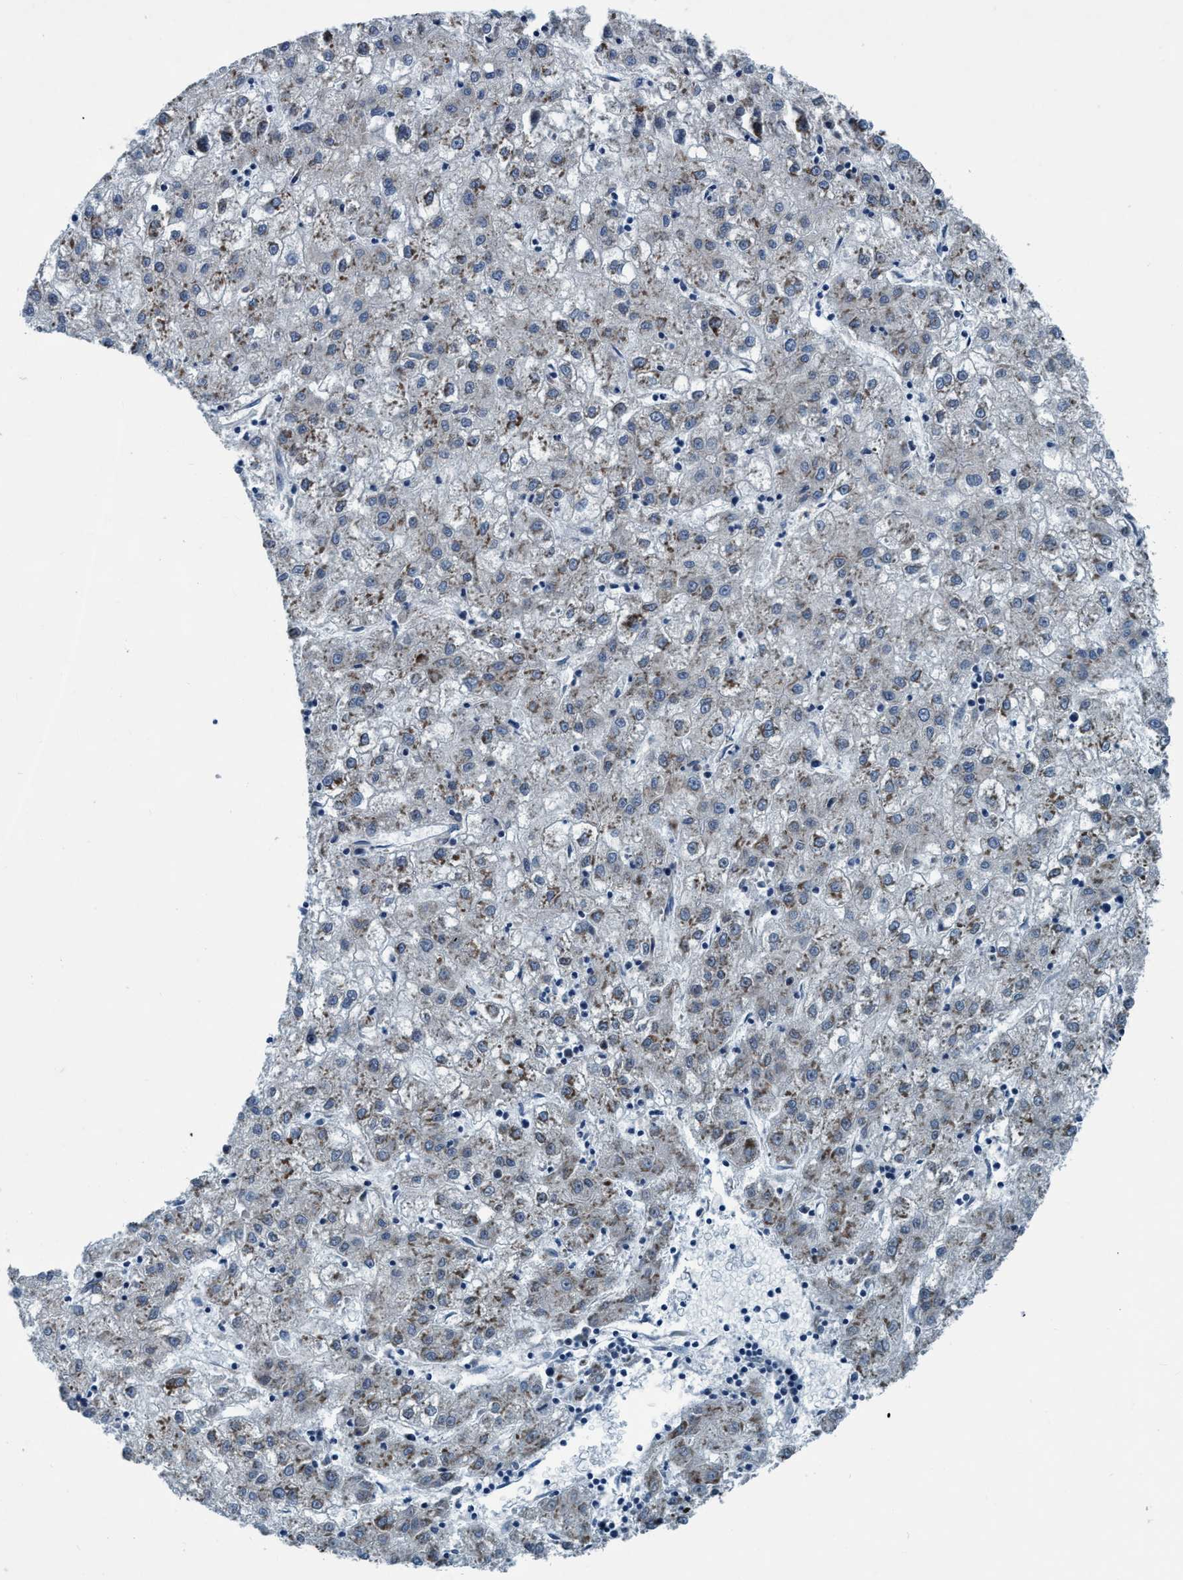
{"staining": {"intensity": "weak", "quantity": "<25%", "location": "cytoplasmic/membranous"}, "tissue": "liver cancer", "cell_type": "Tumor cells", "image_type": "cancer", "snomed": [{"axis": "morphology", "description": "Carcinoma, Hepatocellular, NOS"}, {"axis": "topography", "description": "Liver"}], "caption": "Photomicrograph shows no significant protein expression in tumor cells of liver hepatocellular carcinoma.", "gene": "ARMC9", "patient": {"sex": "male", "age": 72}}